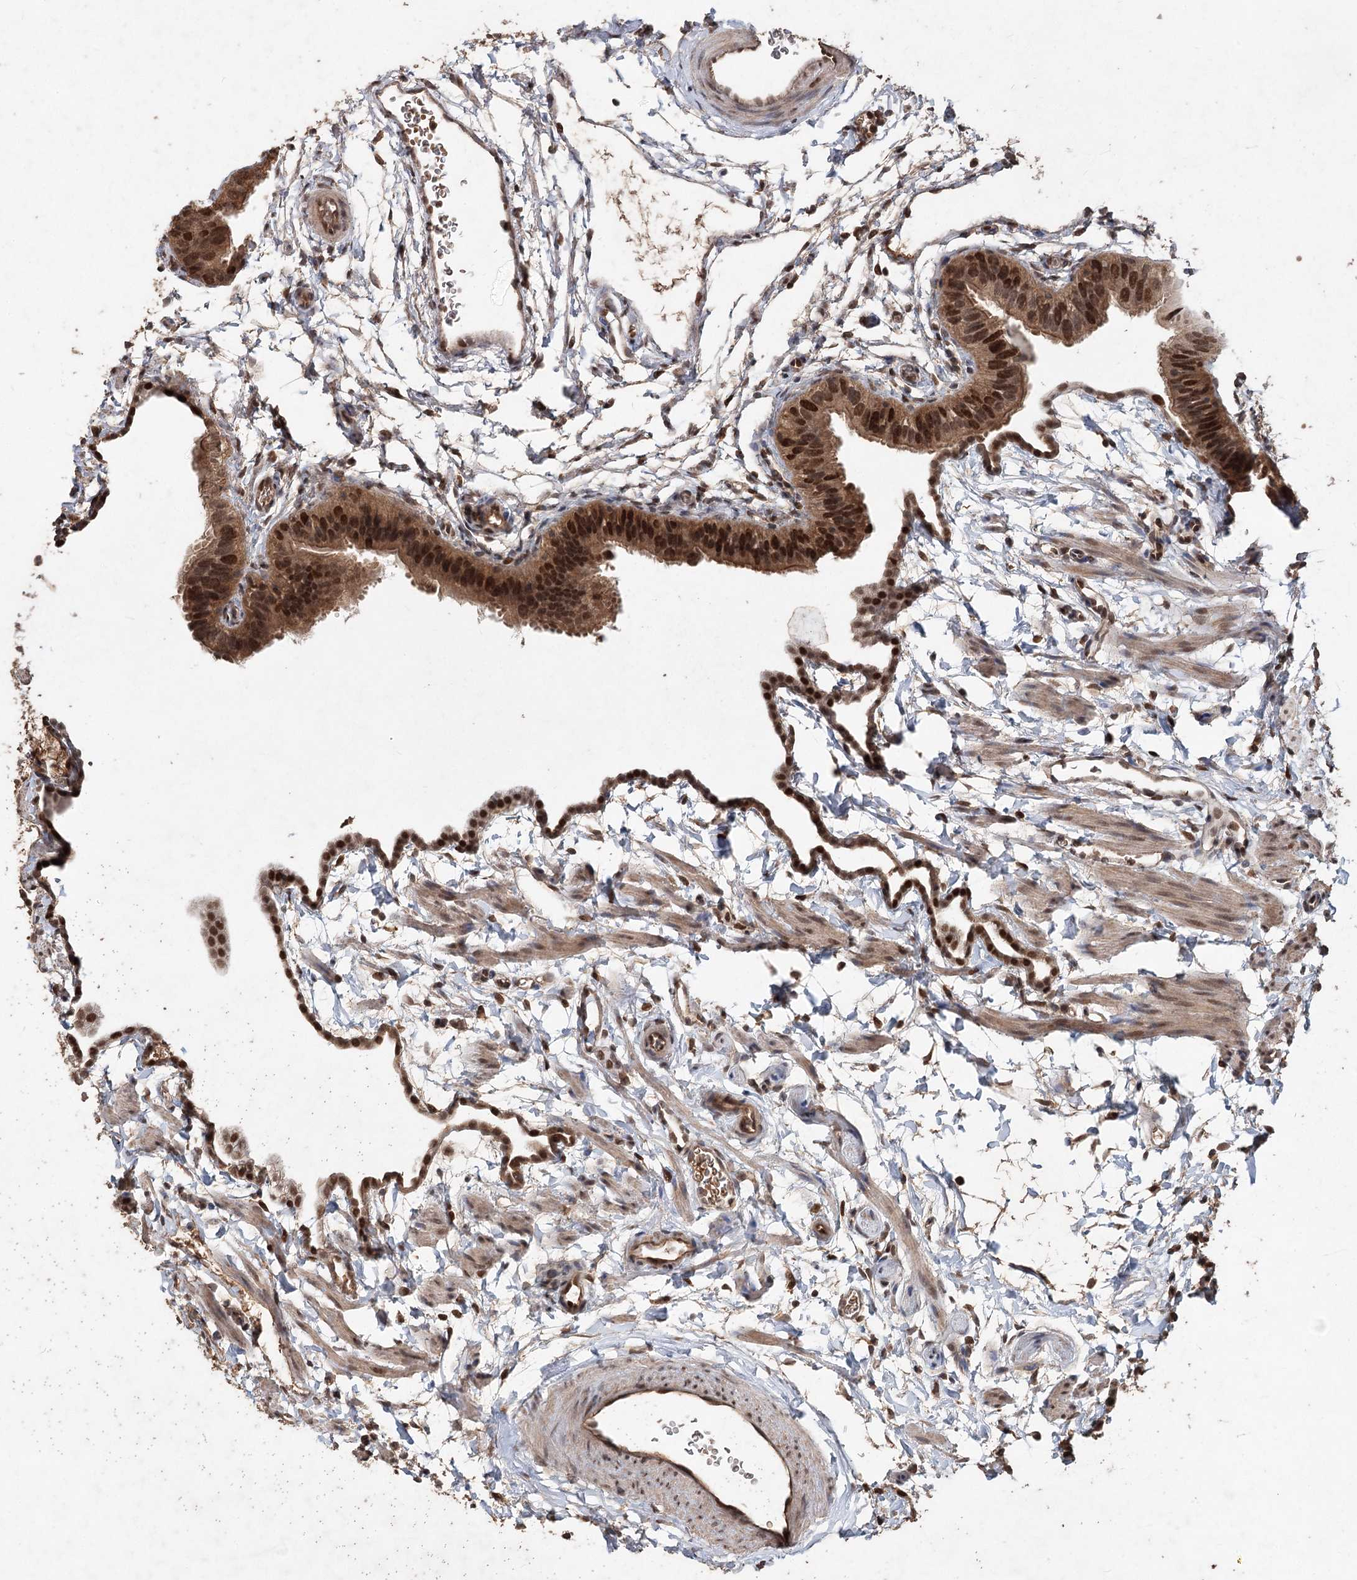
{"staining": {"intensity": "moderate", "quantity": ">75%", "location": "cytoplasmic/membranous,nuclear"}, "tissue": "fallopian tube", "cell_type": "Glandular cells", "image_type": "normal", "snomed": [{"axis": "morphology", "description": "Normal tissue, NOS"}, {"axis": "topography", "description": "Fallopian tube"}], "caption": "Glandular cells reveal medium levels of moderate cytoplasmic/membranous,nuclear positivity in about >75% of cells in benign human fallopian tube. (DAB (3,3'-diaminobenzidine) = brown stain, brightfield microscopy at high magnification).", "gene": "FBXO7", "patient": {"sex": "female", "age": 35}}